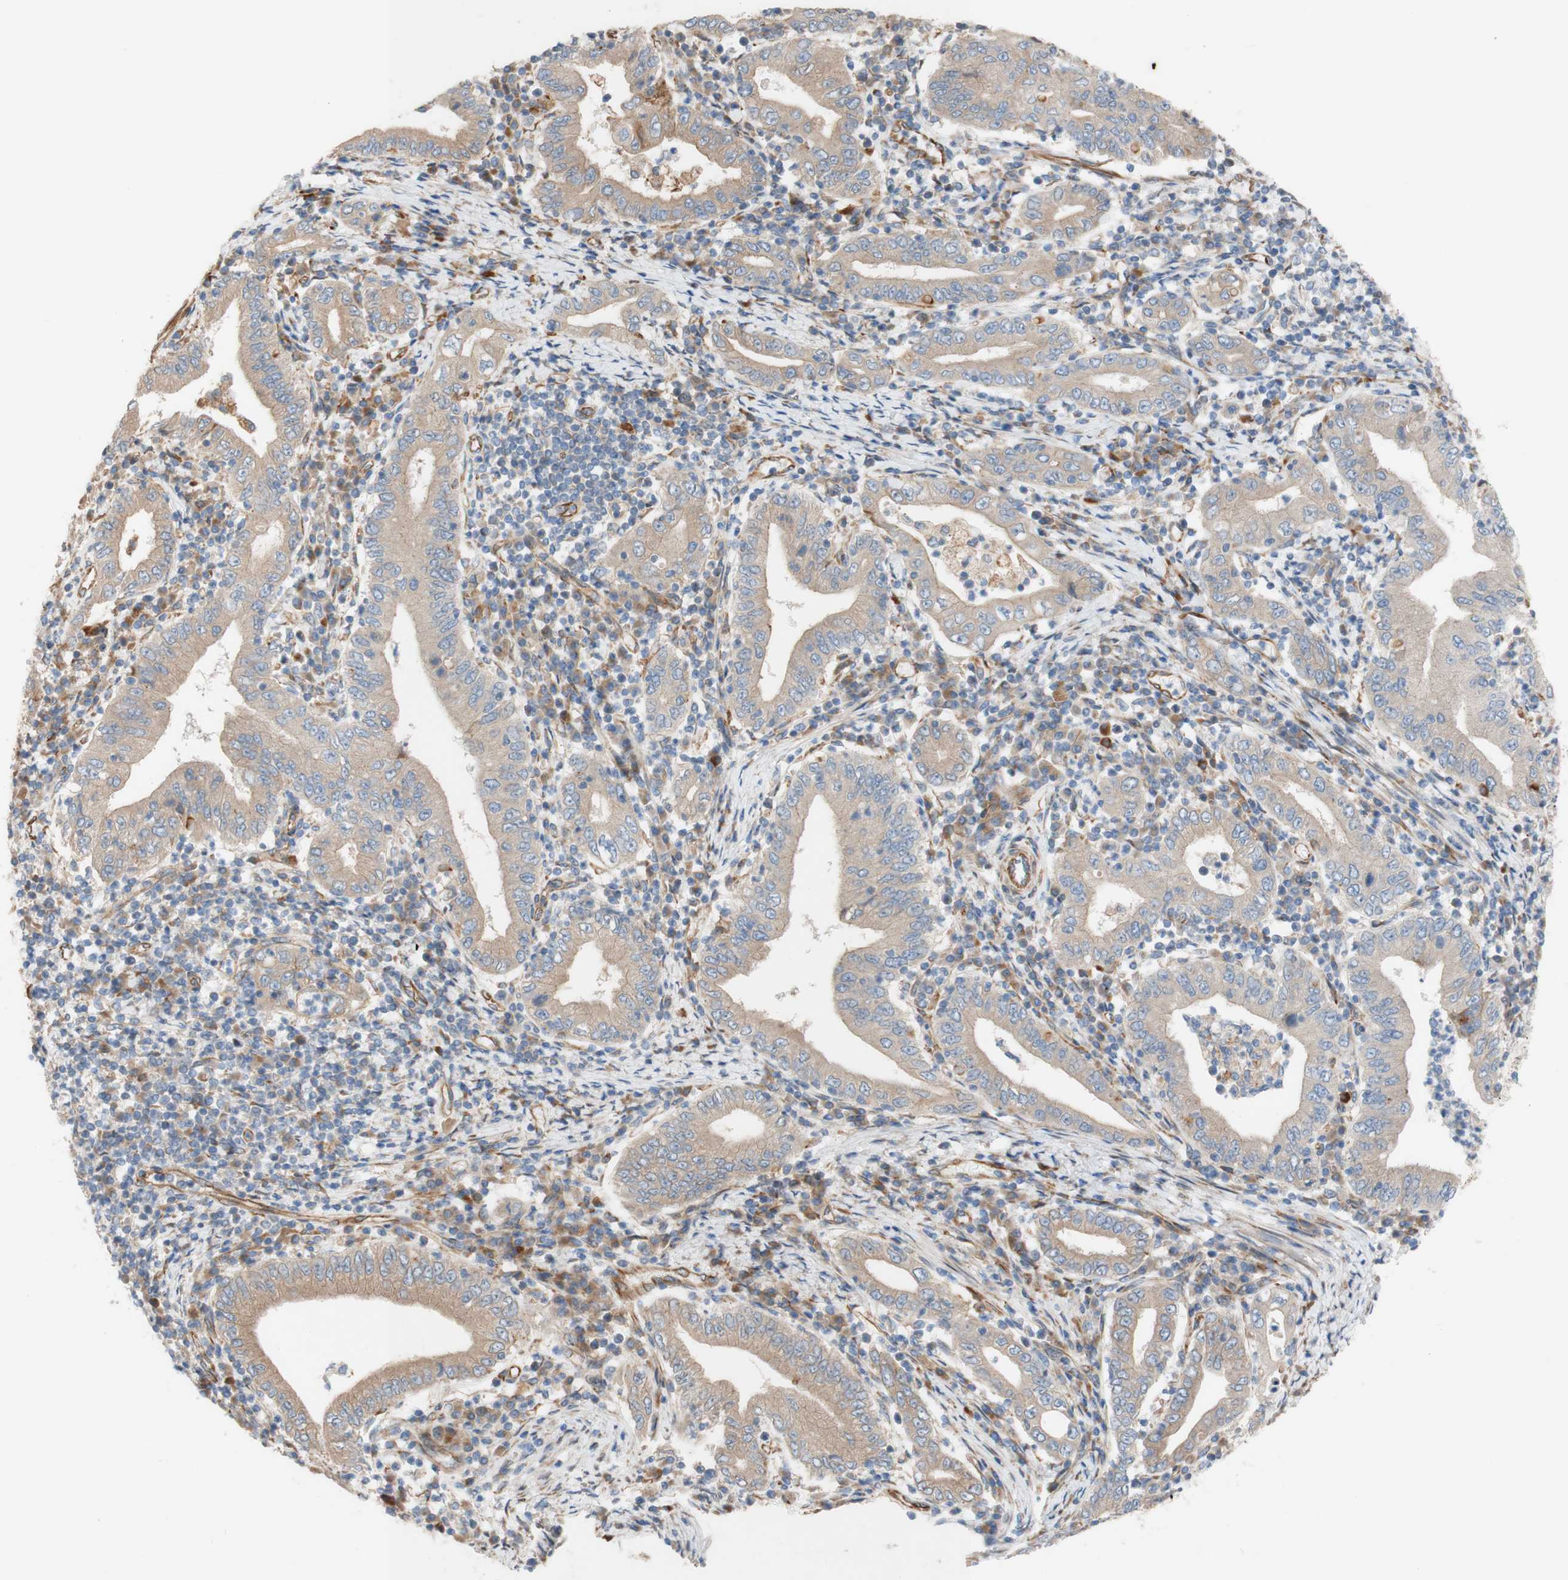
{"staining": {"intensity": "weak", "quantity": ">75%", "location": "cytoplasmic/membranous"}, "tissue": "stomach cancer", "cell_type": "Tumor cells", "image_type": "cancer", "snomed": [{"axis": "morphology", "description": "Normal tissue, NOS"}, {"axis": "morphology", "description": "Adenocarcinoma, NOS"}, {"axis": "topography", "description": "Esophagus"}, {"axis": "topography", "description": "Stomach, upper"}, {"axis": "topography", "description": "Peripheral nerve tissue"}], "caption": "A high-resolution histopathology image shows immunohistochemistry (IHC) staining of stomach cancer (adenocarcinoma), which shows weak cytoplasmic/membranous staining in about >75% of tumor cells. (IHC, brightfield microscopy, high magnification).", "gene": "C1orf43", "patient": {"sex": "male", "age": 62}}